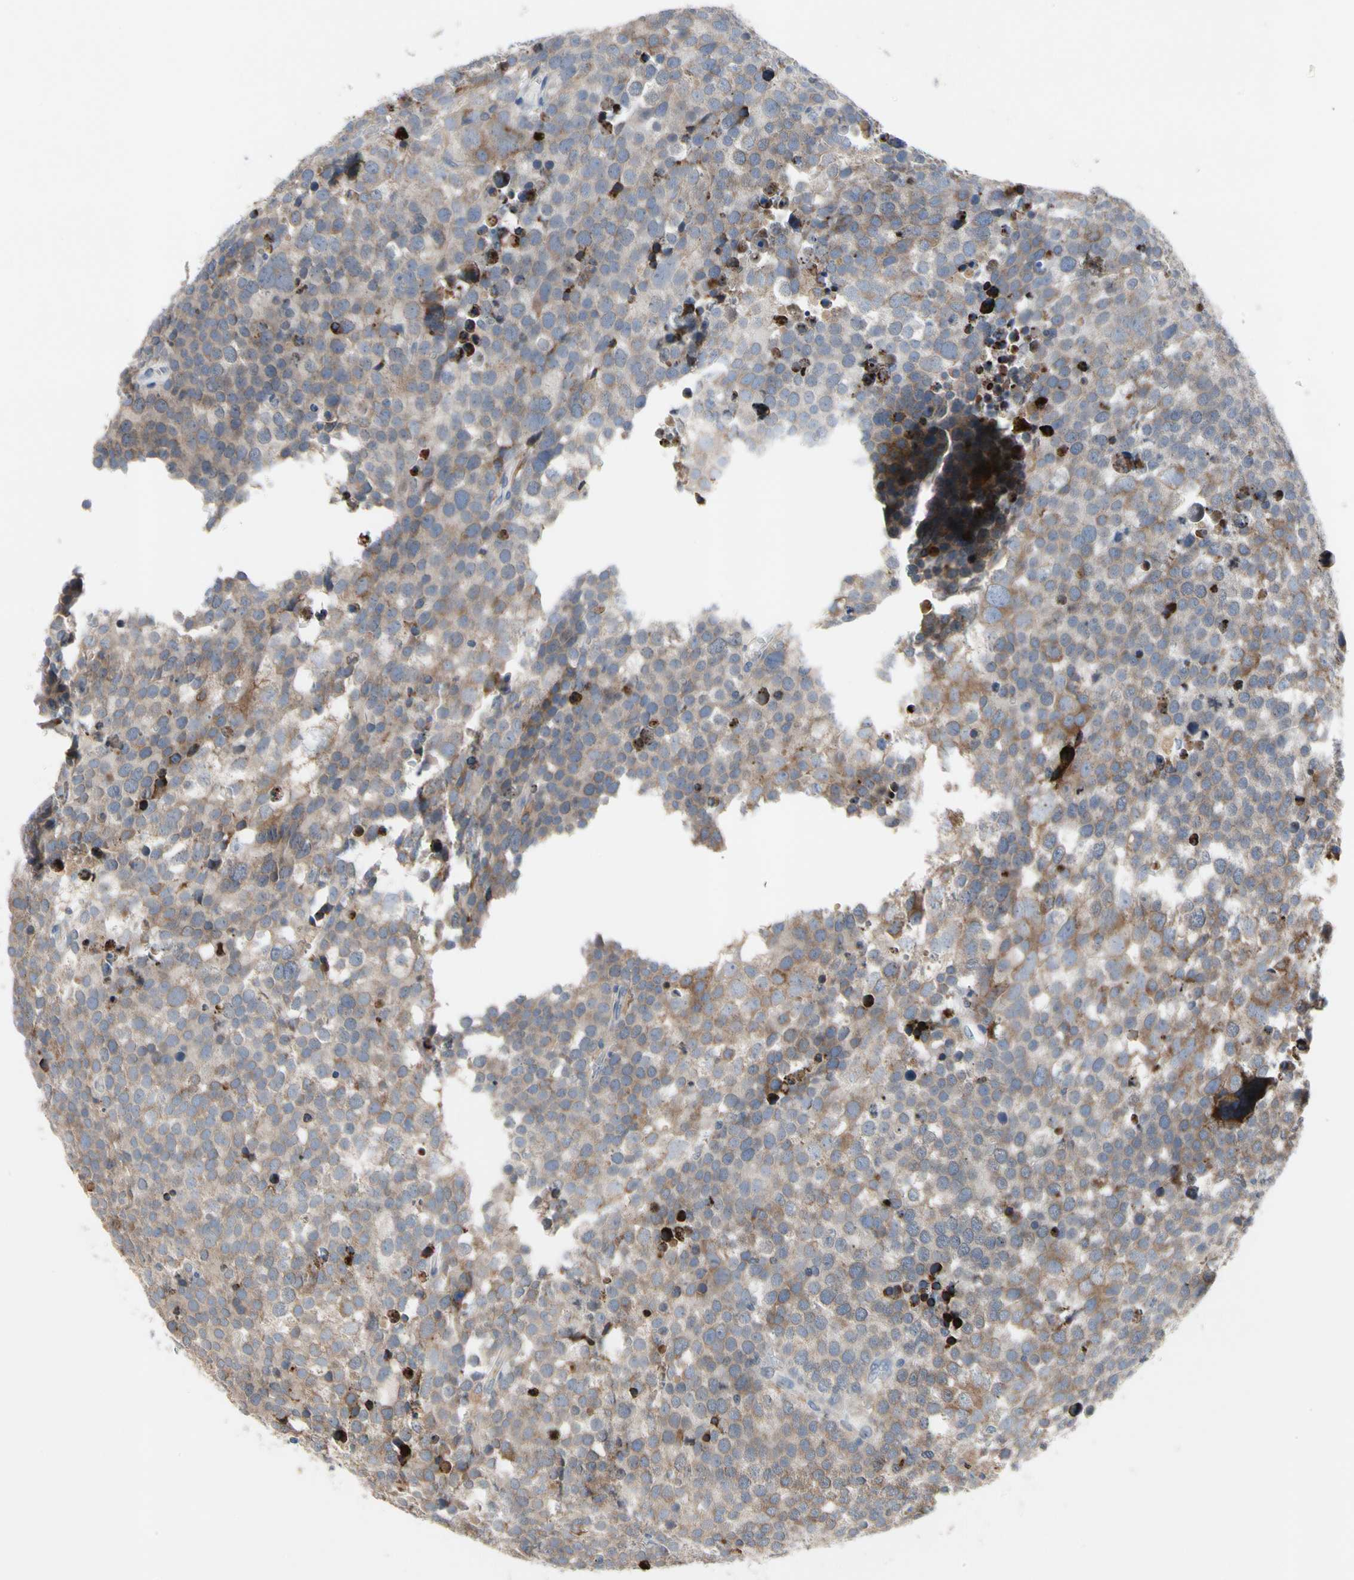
{"staining": {"intensity": "weak", "quantity": ">75%", "location": "cytoplasmic/membranous"}, "tissue": "testis cancer", "cell_type": "Tumor cells", "image_type": "cancer", "snomed": [{"axis": "morphology", "description": "Seminoma, NOS"}, {"axis": "topography", "description": "Testis"}], "caption": "Human testis cancer stained for a protein (brown) demonstrates weak cytoplasmic/membranous positive staining in about >75% of tumor cells.", "gene": "MMEL1", "patient": {"sex": "male", "age": 71}}